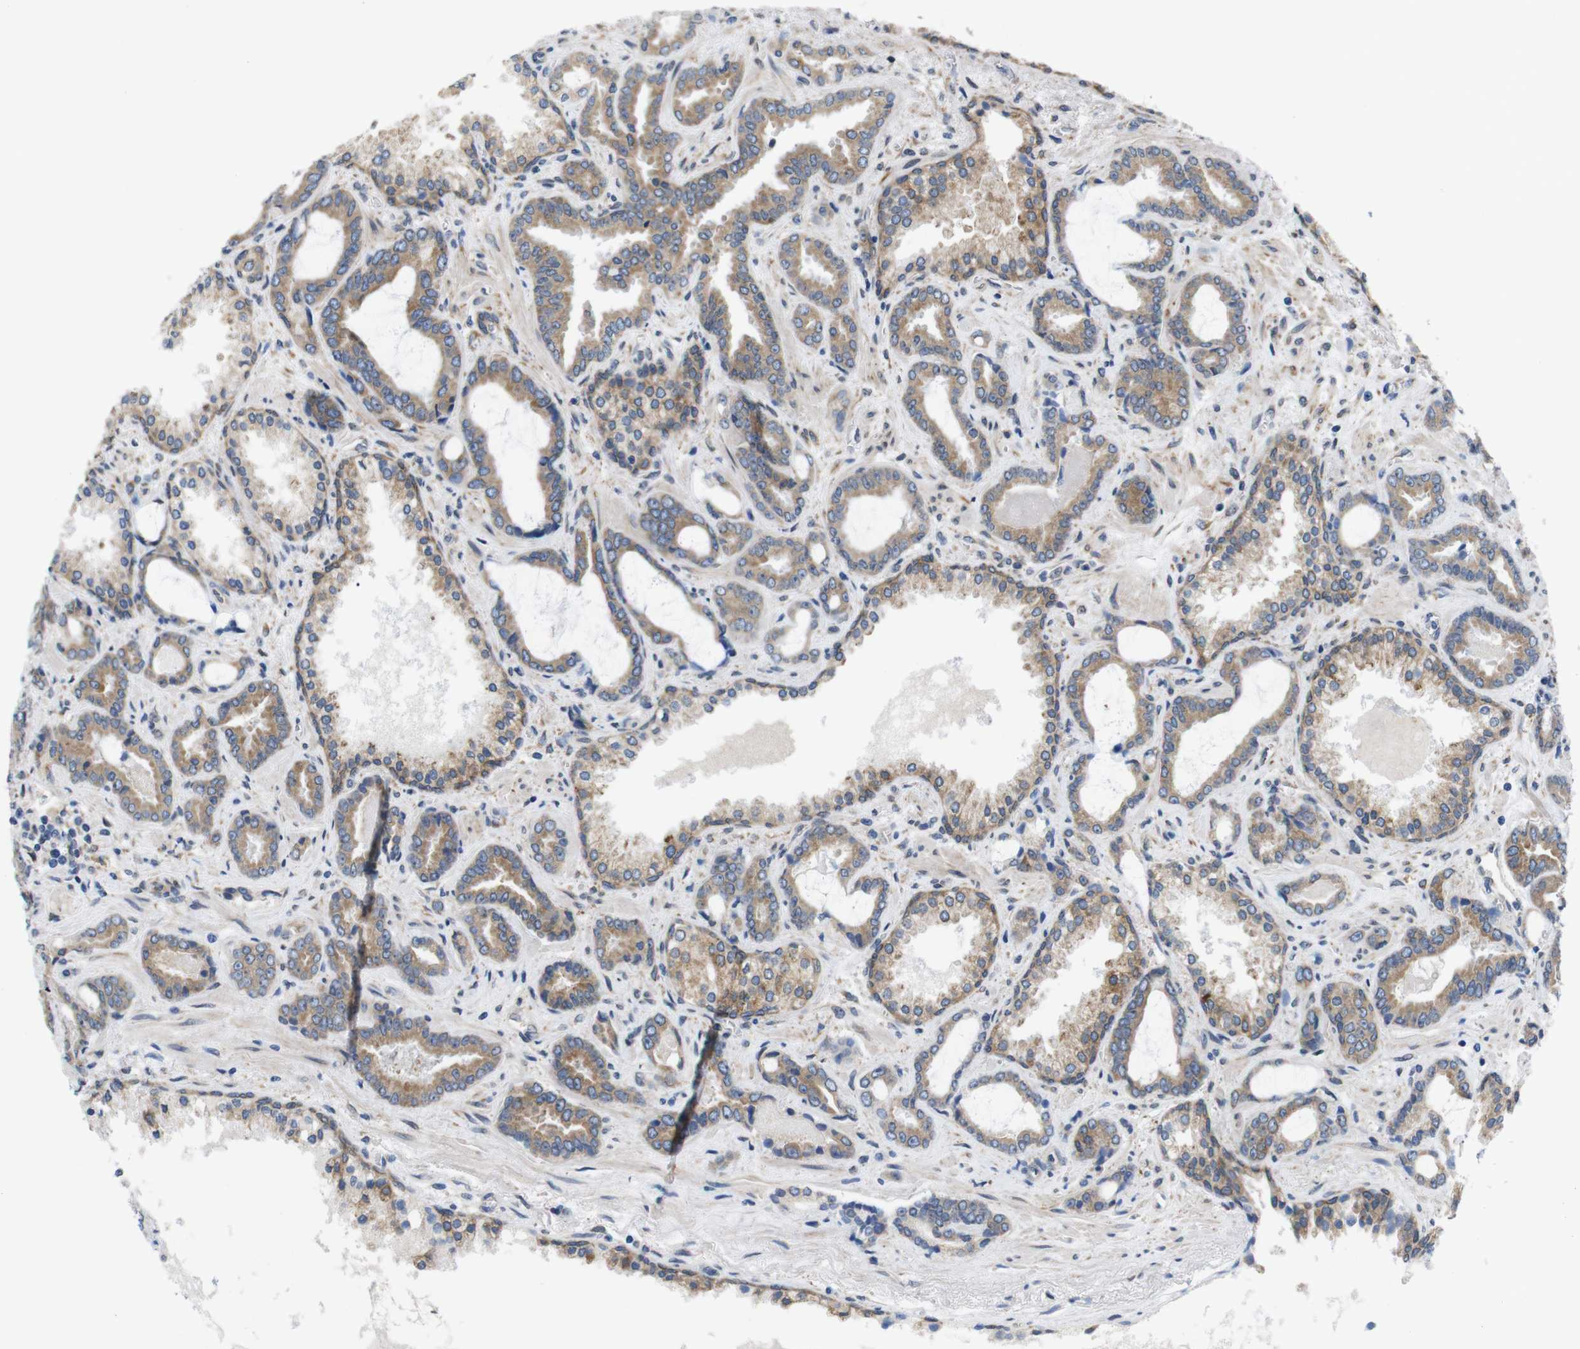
{"staining": {"intensity": "moderate", "quantity": ">75%", "location": "cytoplasmic/membranous"}, "tissue": "prostate cancer", "cell_type": "Tumor cells", "image_type": "cancer", "snomed": [{"axis": "morphology", "description": "Adenocarcinoma, Low grade"}, {"axis": "topography", "description": "Prostate"}], "caption": "DAB (3,3'-diaminobenzidine) immunohistochemical staining of human prostate cancer (adenocarcinoma (low-grade)) shows moderate cytoplasmic/membranous protein positivity in approximately >75% of tumor cells. The staining is performed using DAB brown chromogen to label protein expression. The nuclei are counter-stained blue using hematoxylin.", "gene": "HACD3", "patient": {"sex": "male", "age": 60}}